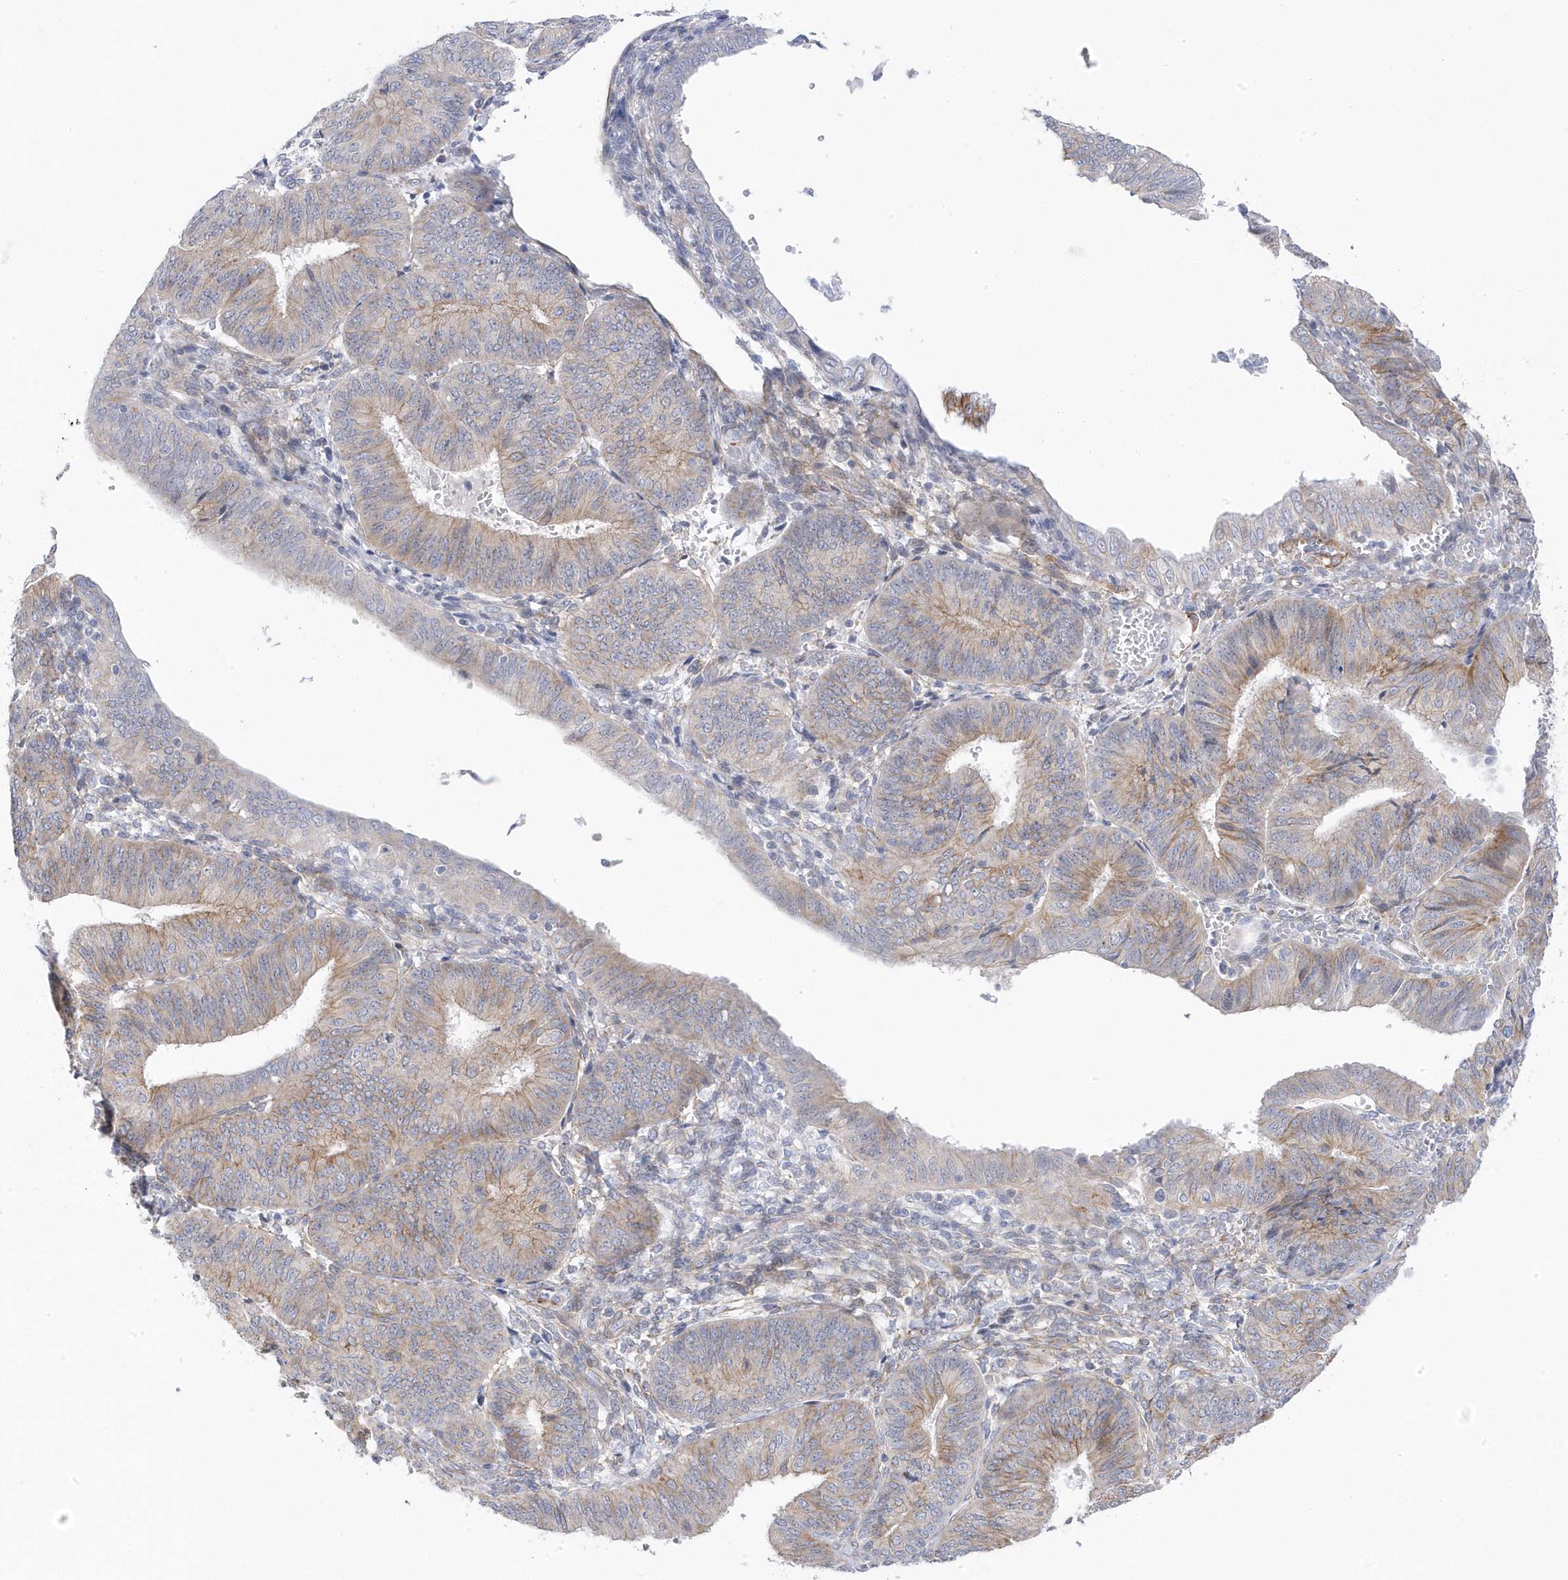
{"staining": {"intensity": "weak", "quantity": "<25%", "location": "cytoplasmic/membranous"}, "tissue": "endometrial cancer", "cell_type": "Tumor cells", "image_type": "cancer", "snomed": [{"axis": "morphology", "description": "Adenocarcinoma, NOS"}, {"axis": "topography", "description": "Endometrium"}], "caption": "An image of endometrial adenocarcinoma stained for a protein displays no brown staining in tumor cells.", "gene": "ANAPC1", "patient": {"sex": "female", "age": 58}}